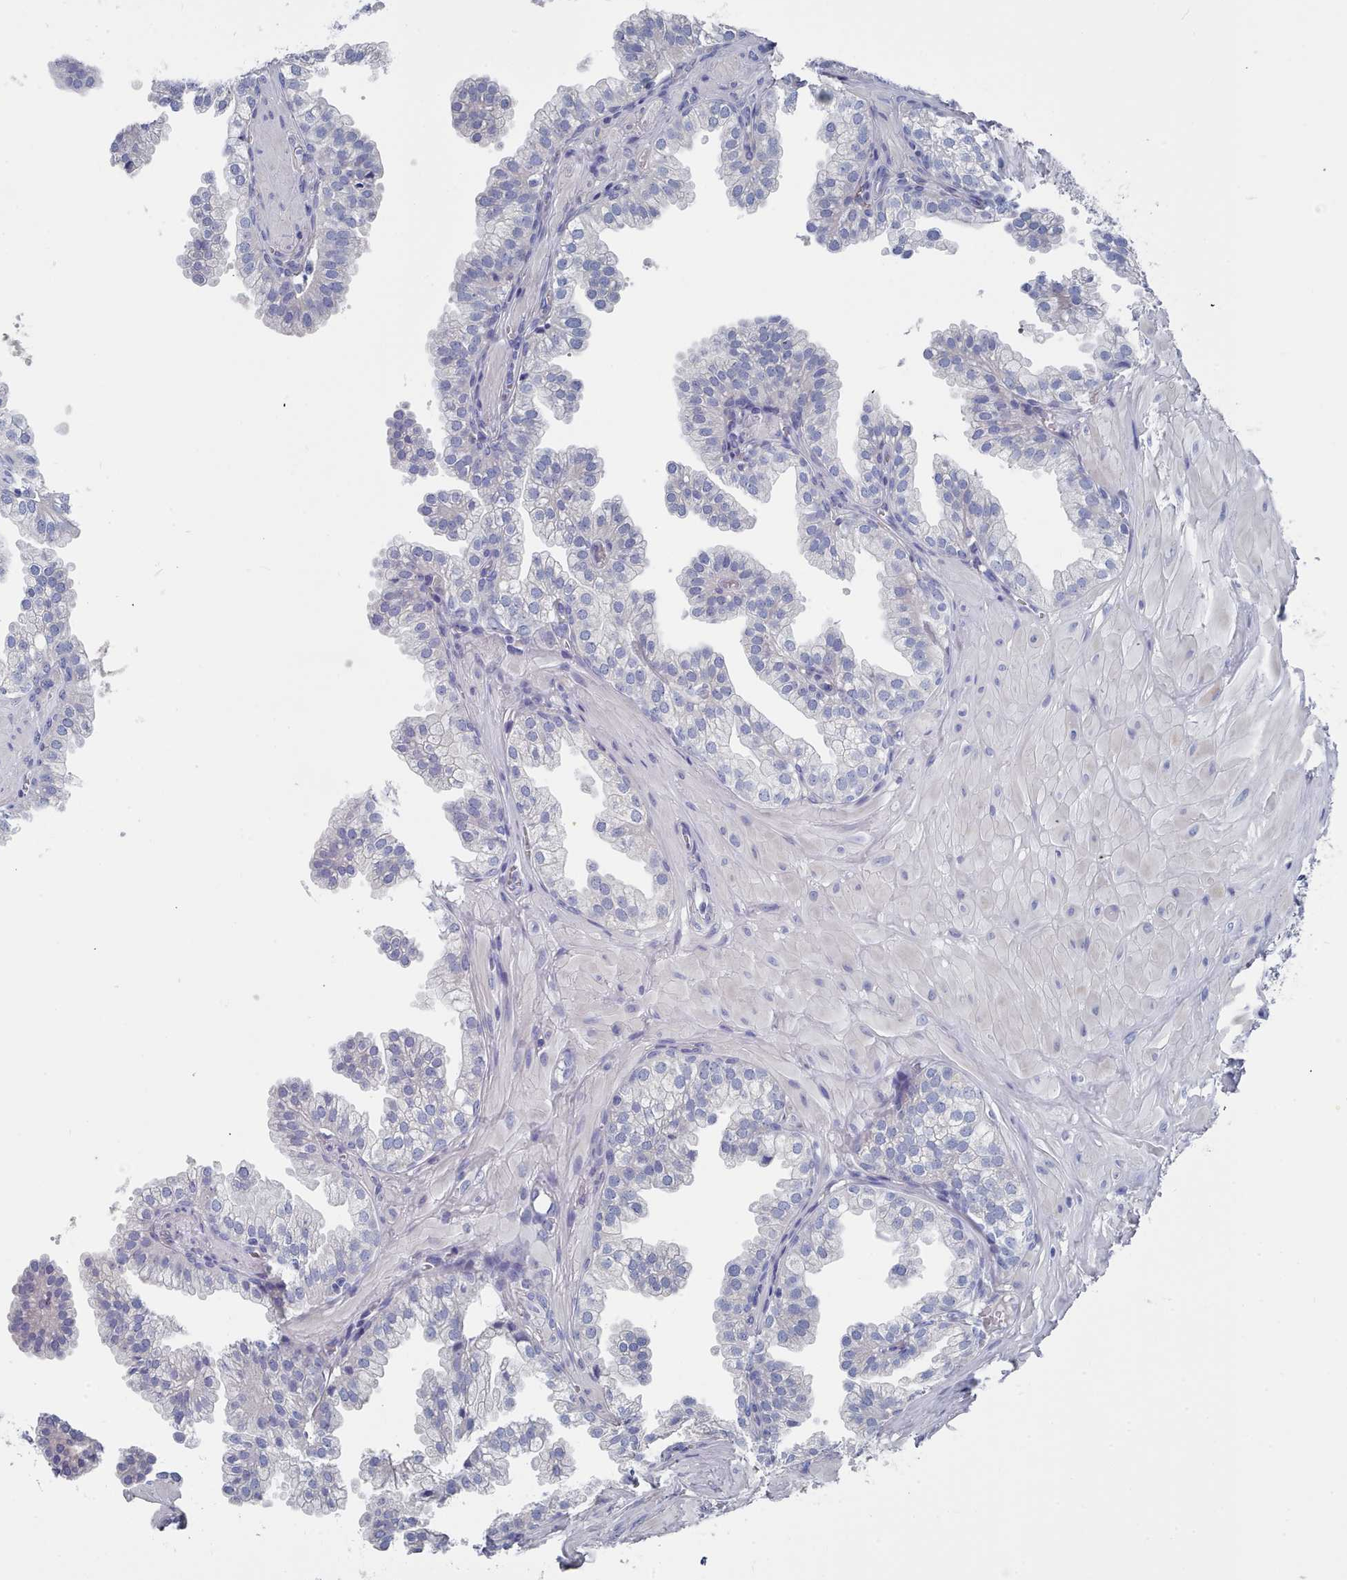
{"staining": {"intensity": "negative", "quantity": "none", "location": "none"}, "tissue": "prostate", "cell_type": "Glandular cells", "image_type": "normal", "snomed": [{"axis": "morphology", "description": "Normal tissue, NOS"}, {"axis": "topography", "description": "Prostate"}, {"axis": "topography", "description": "Peripheral nerve tissue"}], "caption": "Immunohistochemistry image of normal prostate: prostate stained with DAB shows no significant protein positivity in glandular cells.", "gene": "ENSG00000285188", "patient": {"sex": "male", "age": 55}}